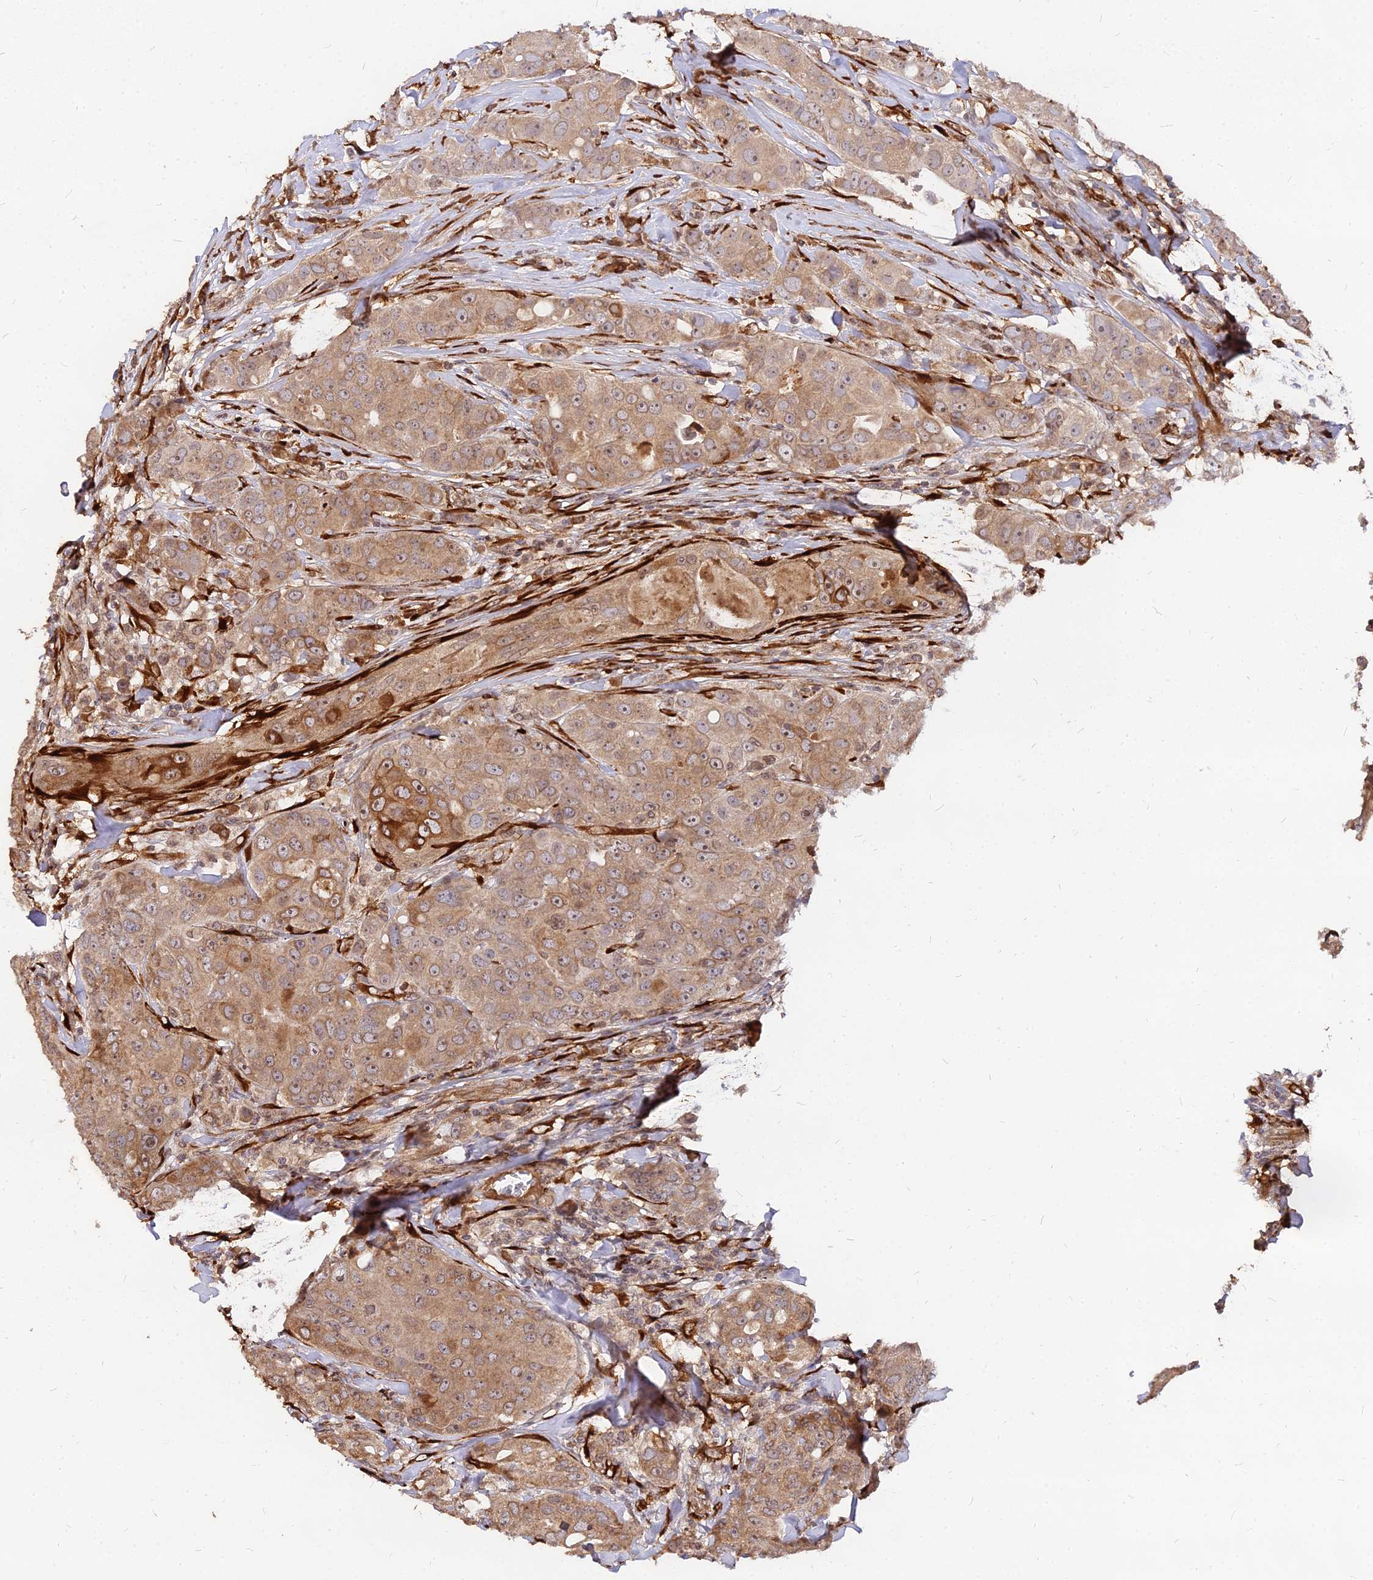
{"staining": {"intensity": "moderate", "quantity": ">75%", "location": "cytoplasmic/membranous"}, "tissue": "breast cancer", "cell_type": "Tumor cells", "image_type": "cancer", "snomed": [{"axis": "morphology", "description": "Duct carcinoma"}, {"axis": "topography", "description": "Breast"}], "caption": "Human breast cancer stained with a brown dye shows moderate cytoplasmic/membranous positive positivity in approximately >75% of tumor cells.", "gene": "PDE4D", "patient": {"sex": "female", "age": 43}}